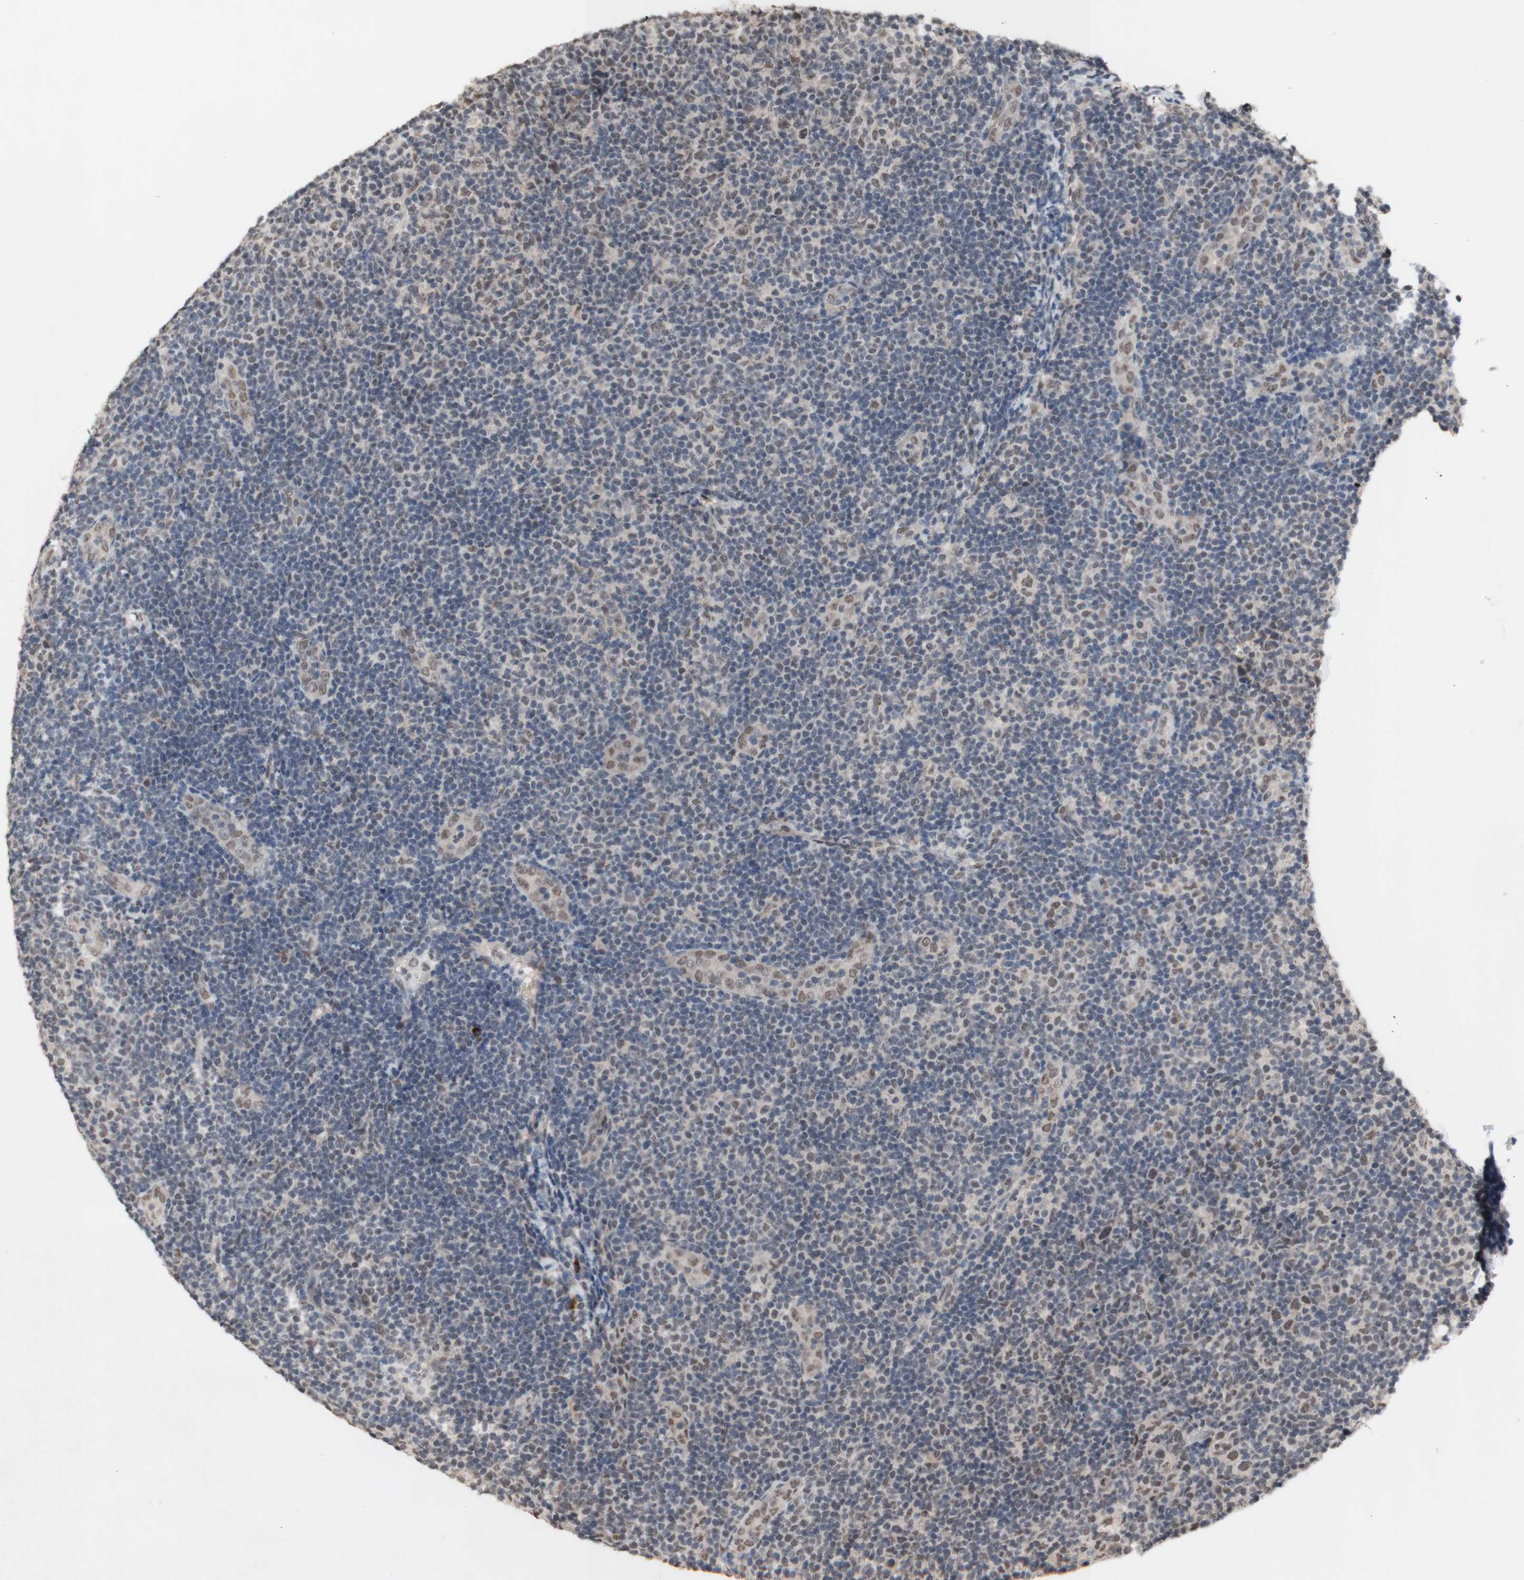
{"staining": {"intensity": "weak", "quantity": "25%-75%", "location": "nuclear"}, "tissue": "lymphoma", "cell_type": "Tumor cells", "image_type": "cancer", "snomed": [{"axis": "morphology", "description": "Malignant lymphoma, non-Hodgkin's type, Low grade"}, {"axis": "topography", "description": "Lymph node"}], "caption": "A histopathology image showing weak nuclear positivity in about 25%-75% of tumor cells in low-grade malignant lymphoma, non-Hodgkin's type, as visualized by brown immunohistochemical staining.", "gene": "SFPQ", "patient": {"sex": "male", "age": 83}}